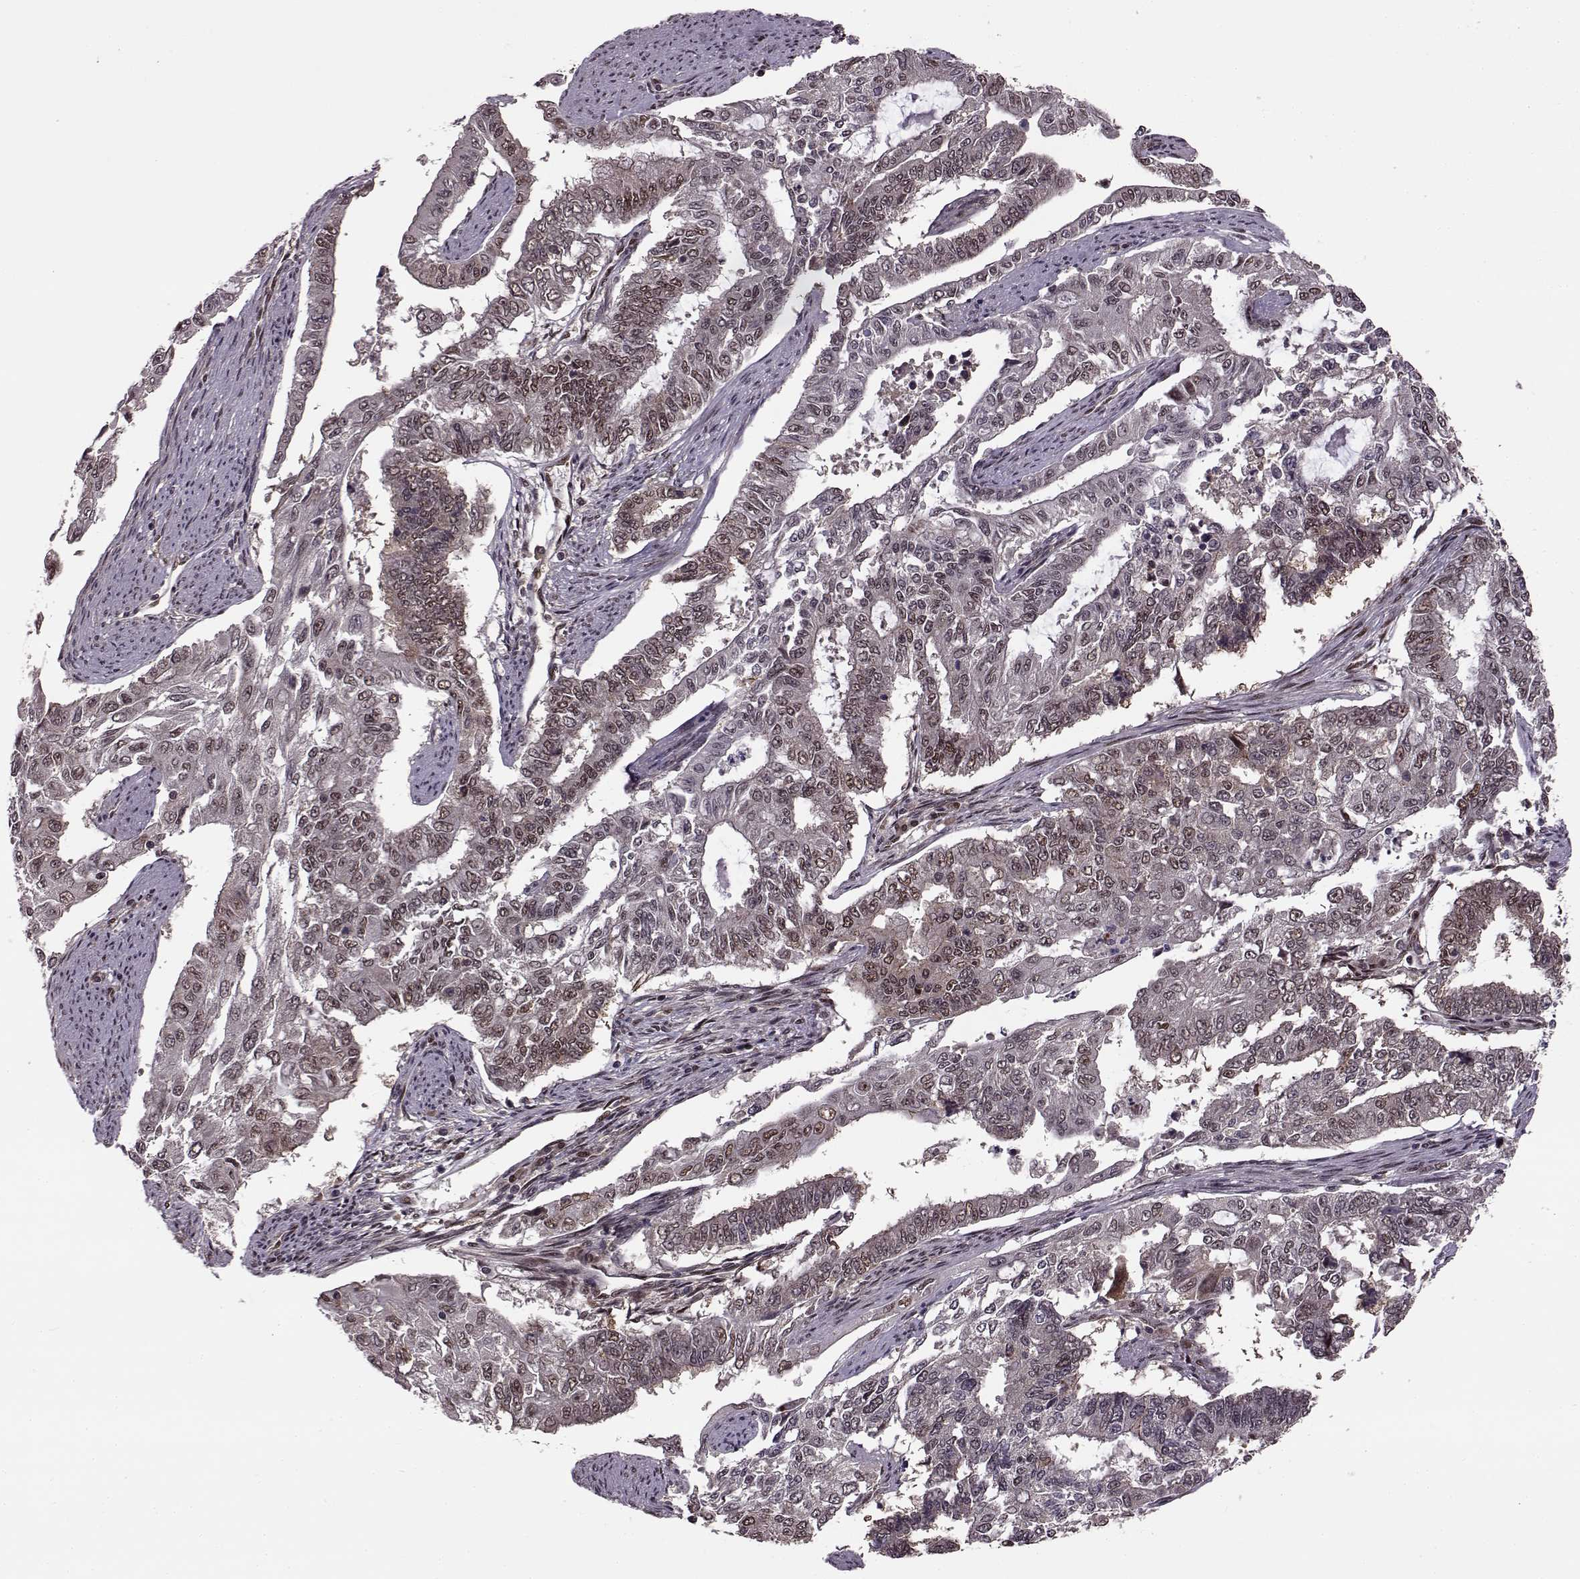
{"staining": {"intensity": "weak", "quantity": "<25%", "location": "nuclear"}, "tissue": "endometrial cancer", "cell_type": "Tumor cells", "image_type": "cancer", "snomed": [{"axis": "morphology", "description": "Adenocarcinoma, NOS"}, {"axis": "topography", "description": "Uterus"}], "caption": "Endometrial adenocarcinoma was stained to show a protein in brown. There is no significant expression in tumor cells.", "gene": "FTO", "patient": {"sex": "female", "age": 59}}